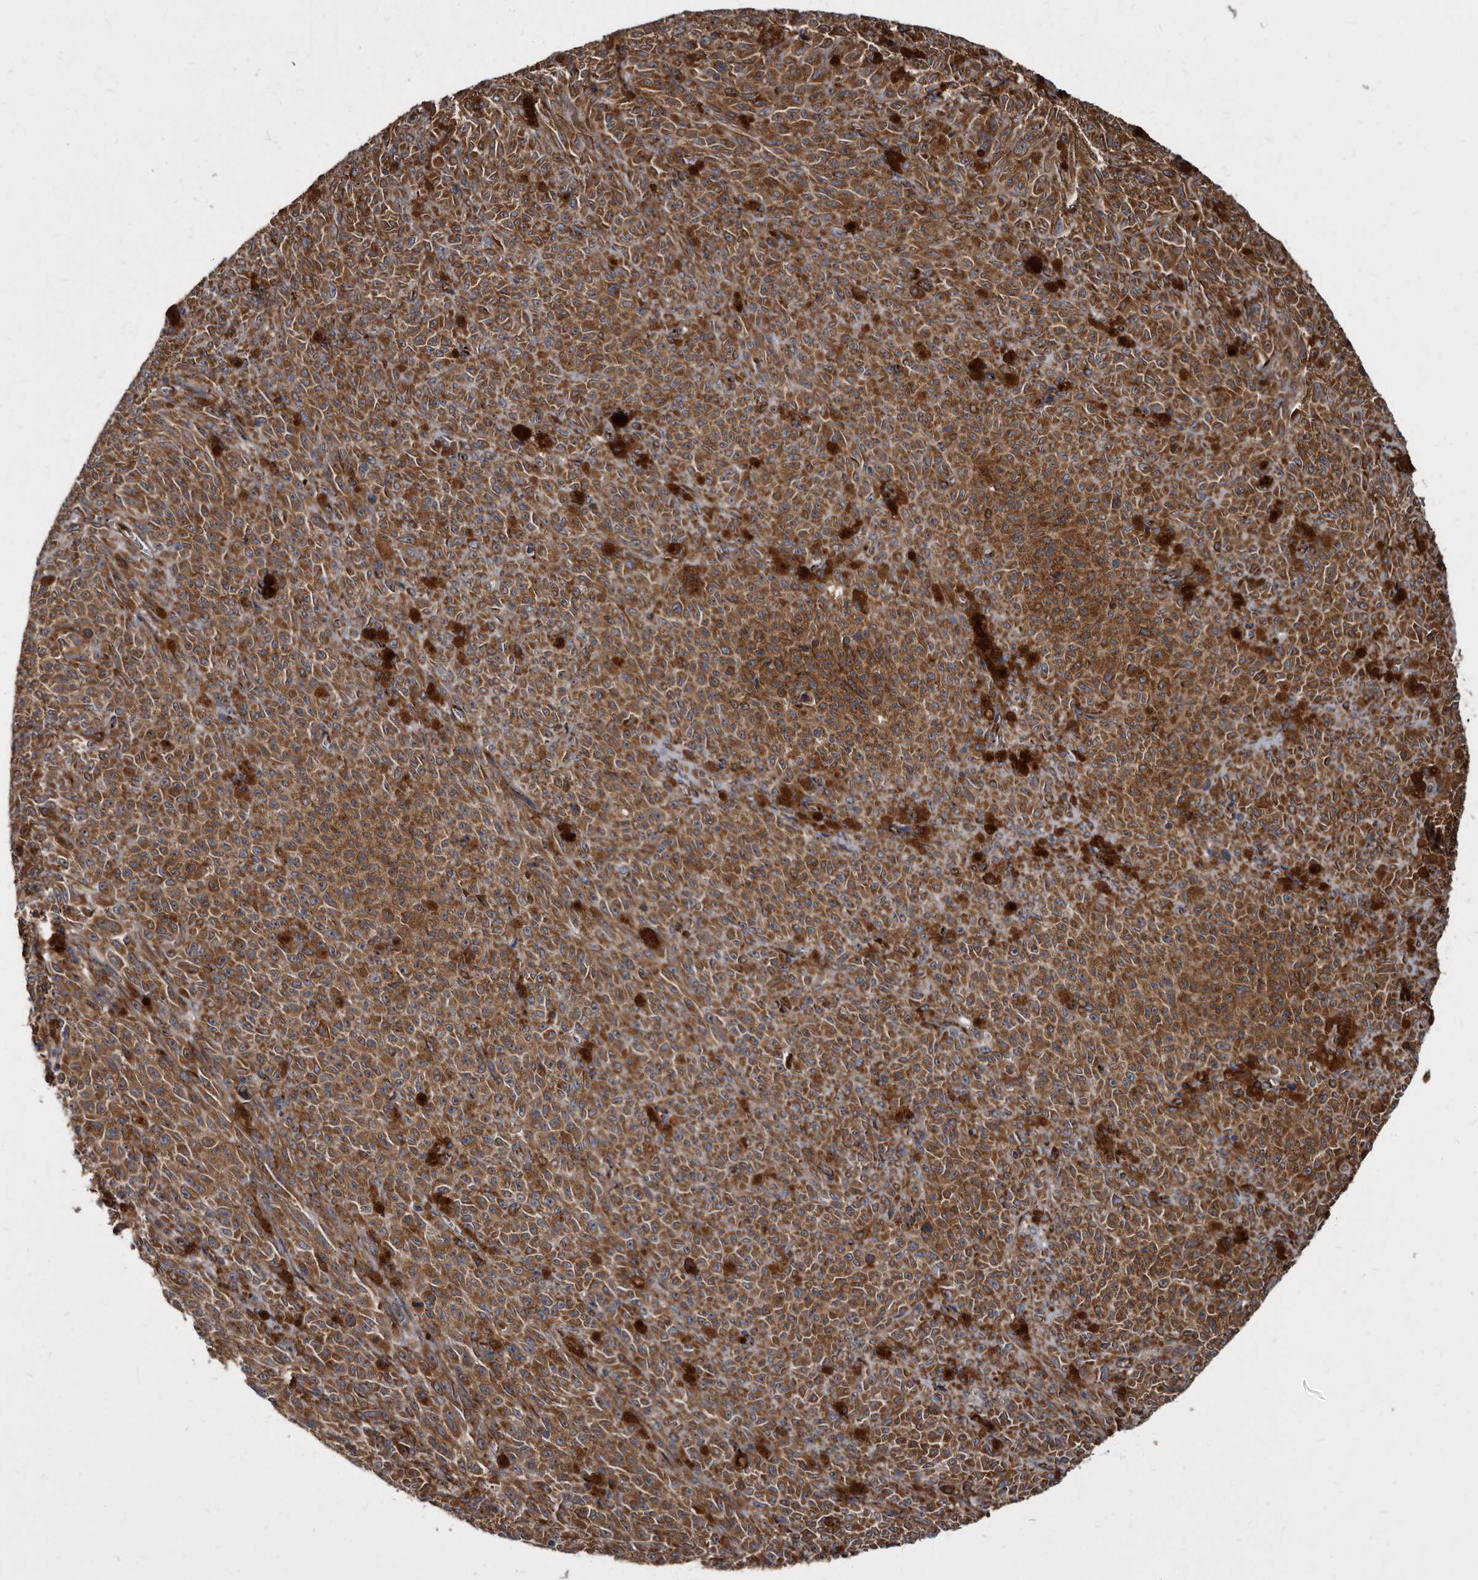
{"staining": {"intensity": "strong", "quantity": ">75%", "location": "cytoplasmic/membranous"}, "tissue": "melanoma", "cell_type": "Tumor cells", "image_type": "cancer", "snomed": [{"axis": "morphology", "description": "Malignant melanoma, NOS"}, {"axis": "topography", "description": "Skin"}], "caption": "A high amount of strong cytoplasmic/membranous positivity is identified in approximately >75% of tumor cells in melanoma tissue.", "gene": "KCTD20", "patient": {"sex": "female", "age": 82}}